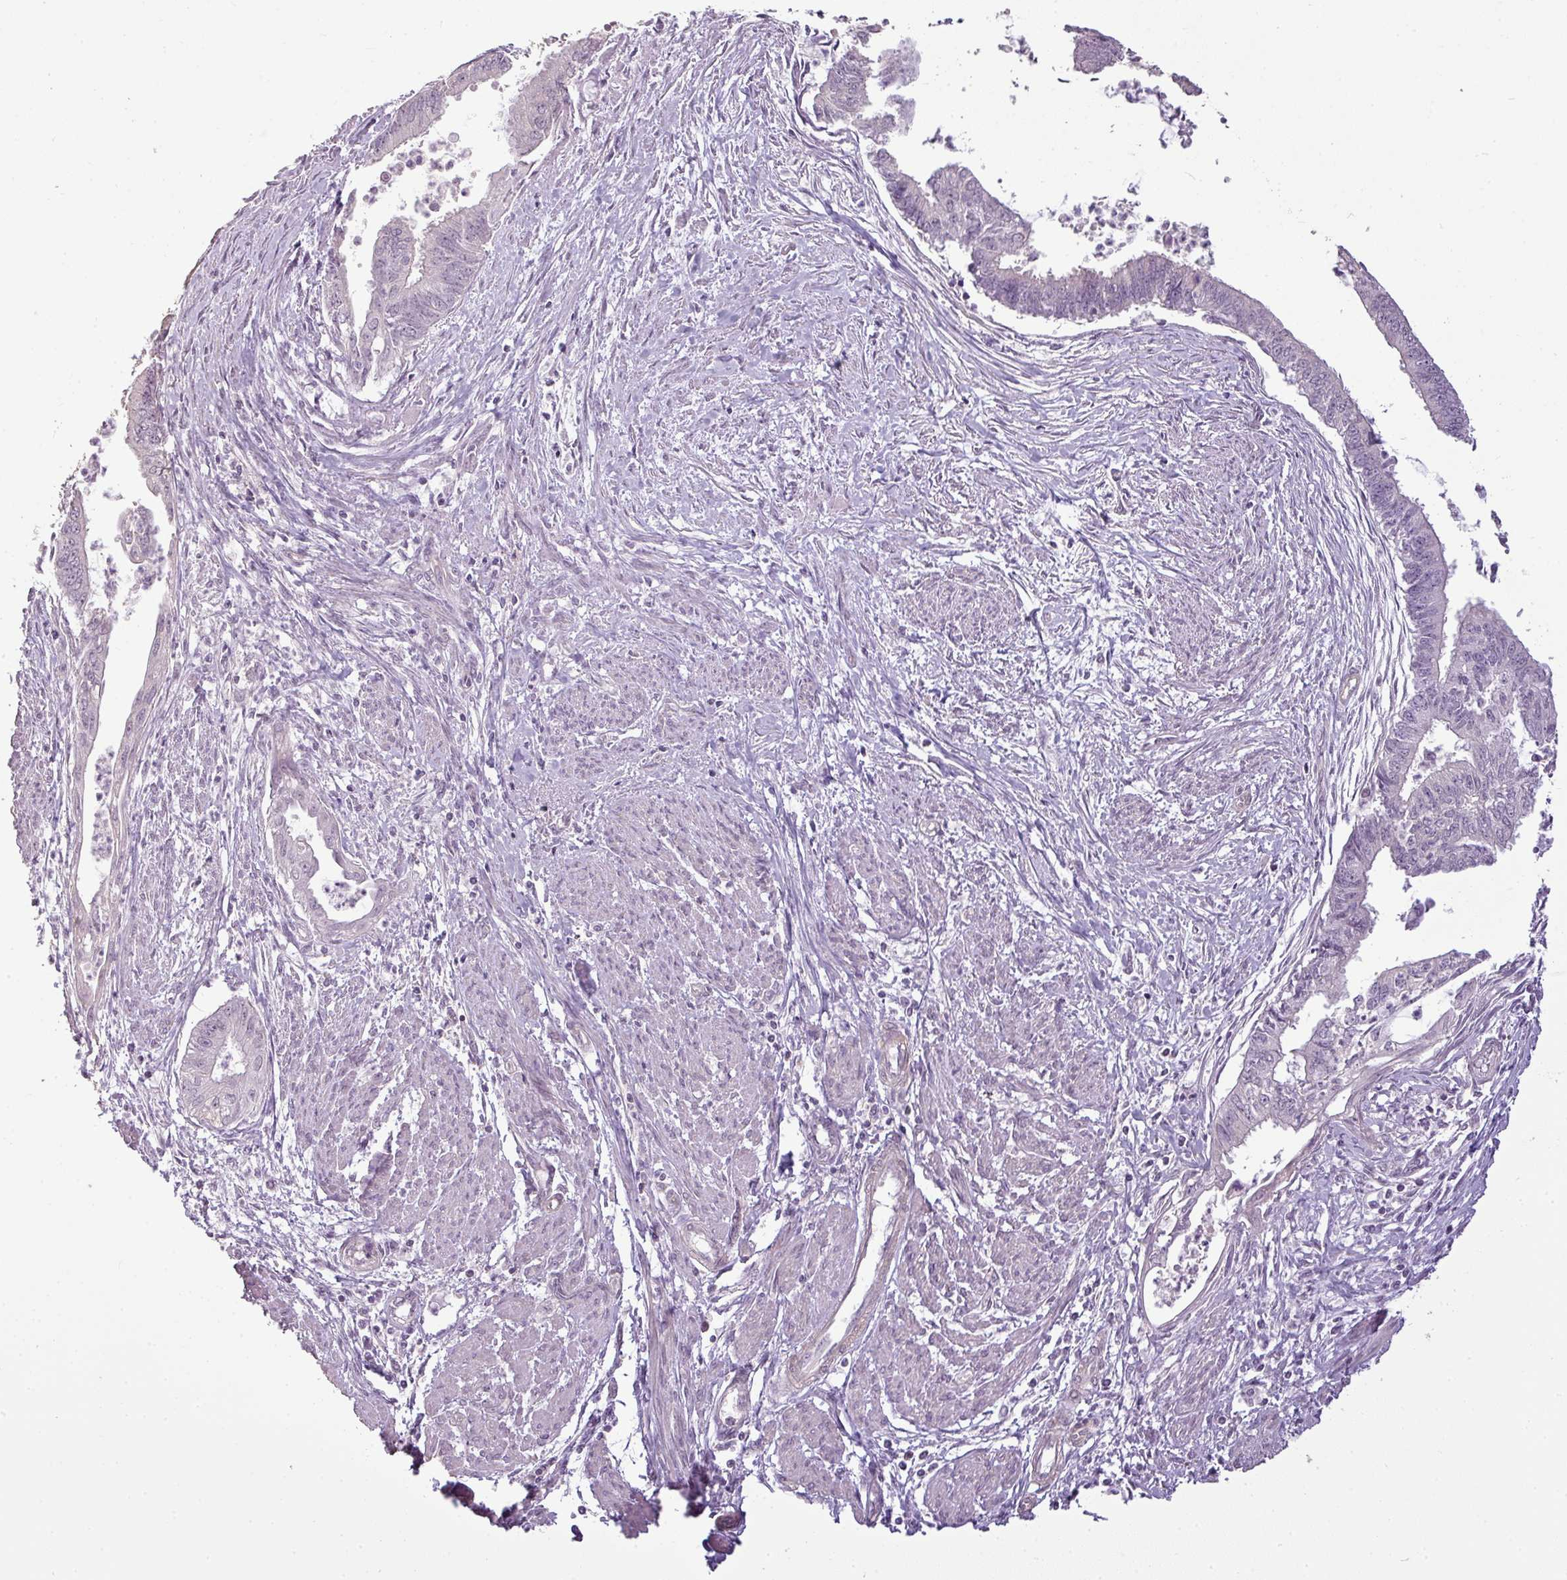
{"staining": {"intensity": "negative", "quantity": "none", "location": "none"}, "tissue": "endometrial cancer", "cell_type": "Tumor cells", "image_type": "cancer", "snomed": [{"axis": "morphology", "description": "Adenocarcinoma, NOS"}, {"axis": "topography", "description": "Endometrium"}], "caption": "Immunohistochemistry photomicrograph of neoplastic tissue: endometrial adenocarcinoma stained with DAB (3,3'-diaminobenzidine) displays no significant protein positivity in tumor cells.", "gene": "LY9", "patient": {"sex": "female", "age": 73}}